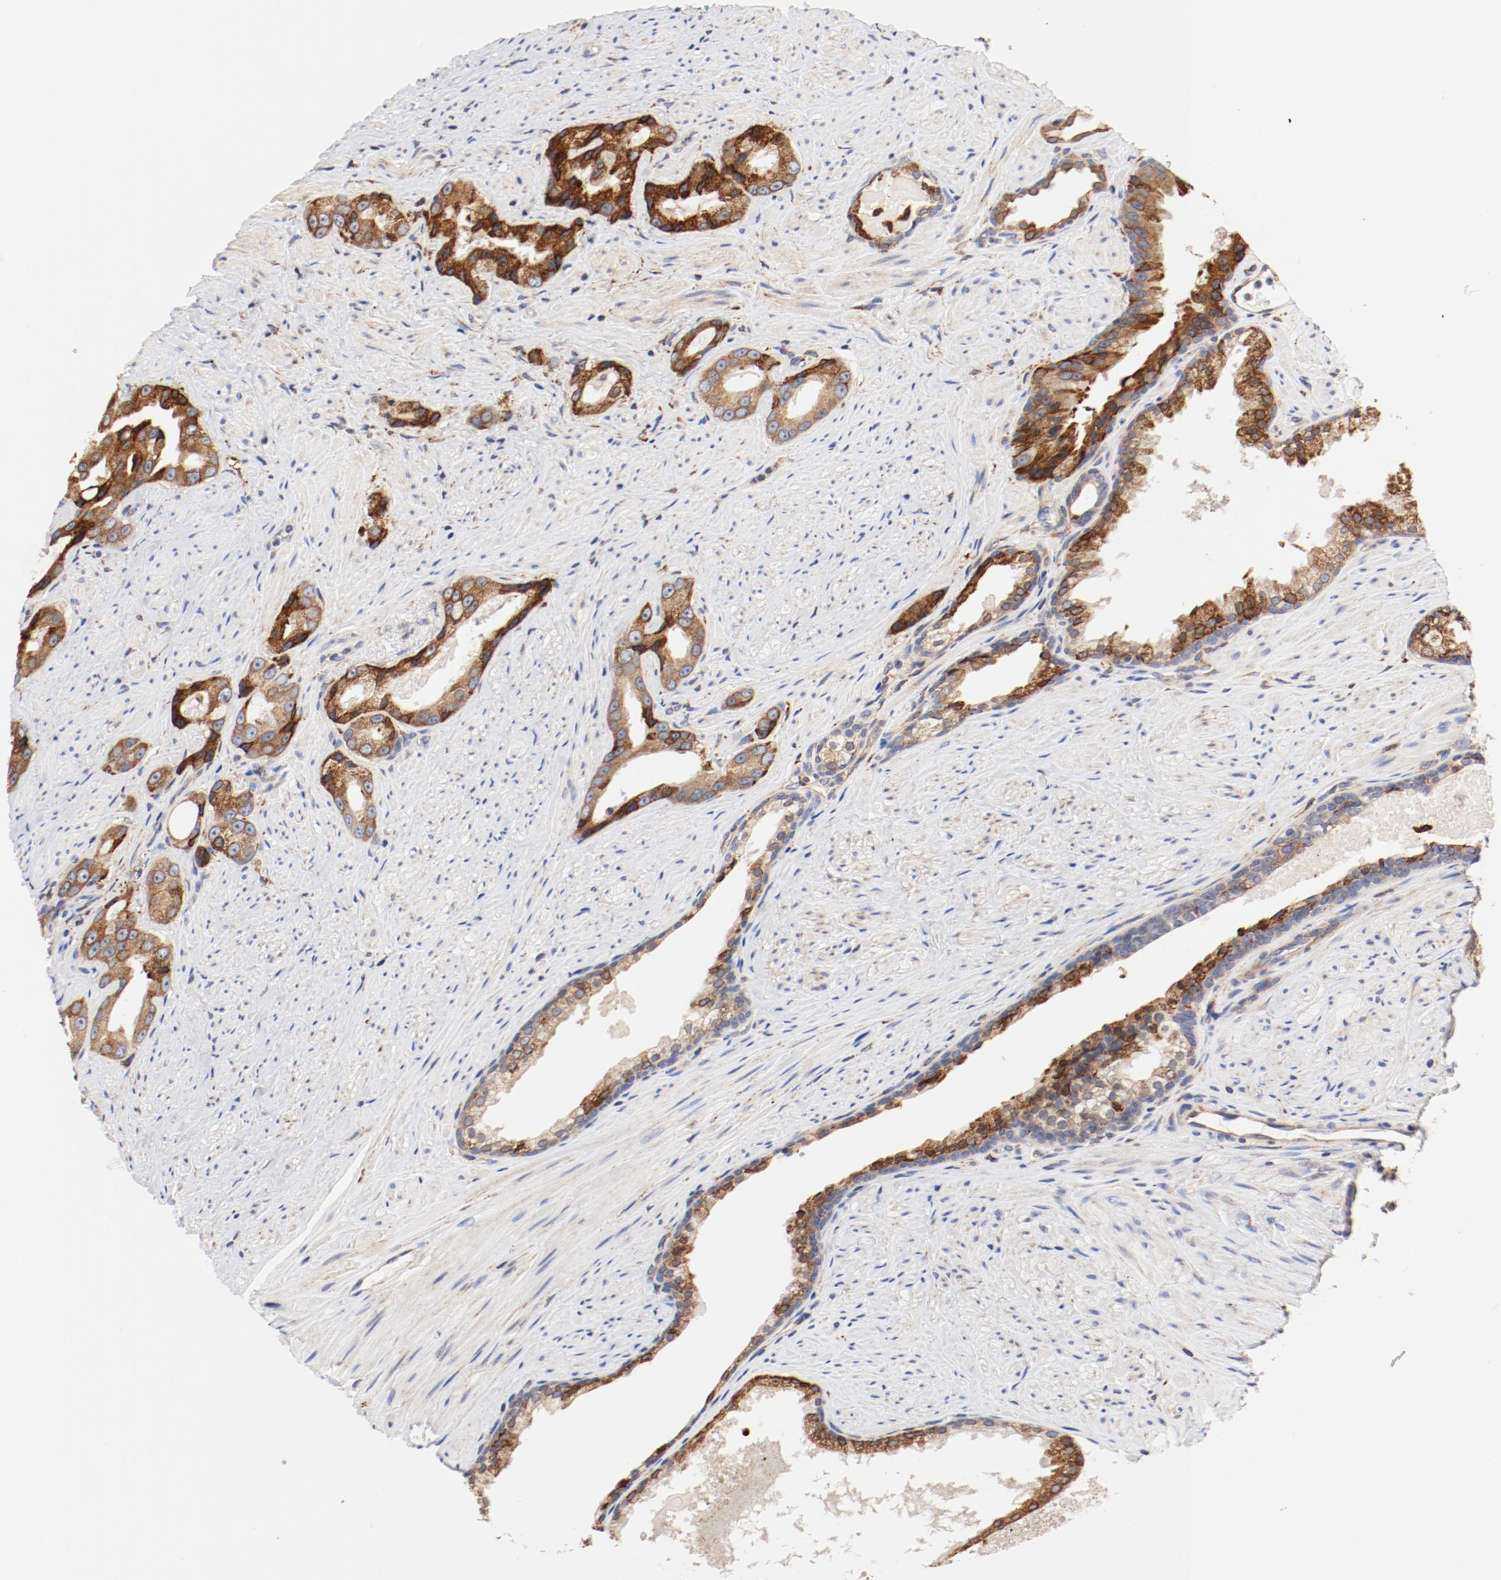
{"staining": {"intensity": "moderate", "quantity": ">75%", "location": "cytoplasmic/membranous"}, "tissue": "prostate cancer", "cell_type": "Tumor cells", "image_type": "cancer", "snomed": [{"axis": "morphology", "description": "Adenocarcinoma, Medium grade"}, {"axis": "topography", "description": "Prostate"}], "caption": "A brown stain labels moderate cytoplasmic/membranous positivity of a protein in prostate cancer (medium-grade adenocarcinoma) tumor cells.", "gene": "PDPK1", "patient": {"sex": "male", "age": 60}}